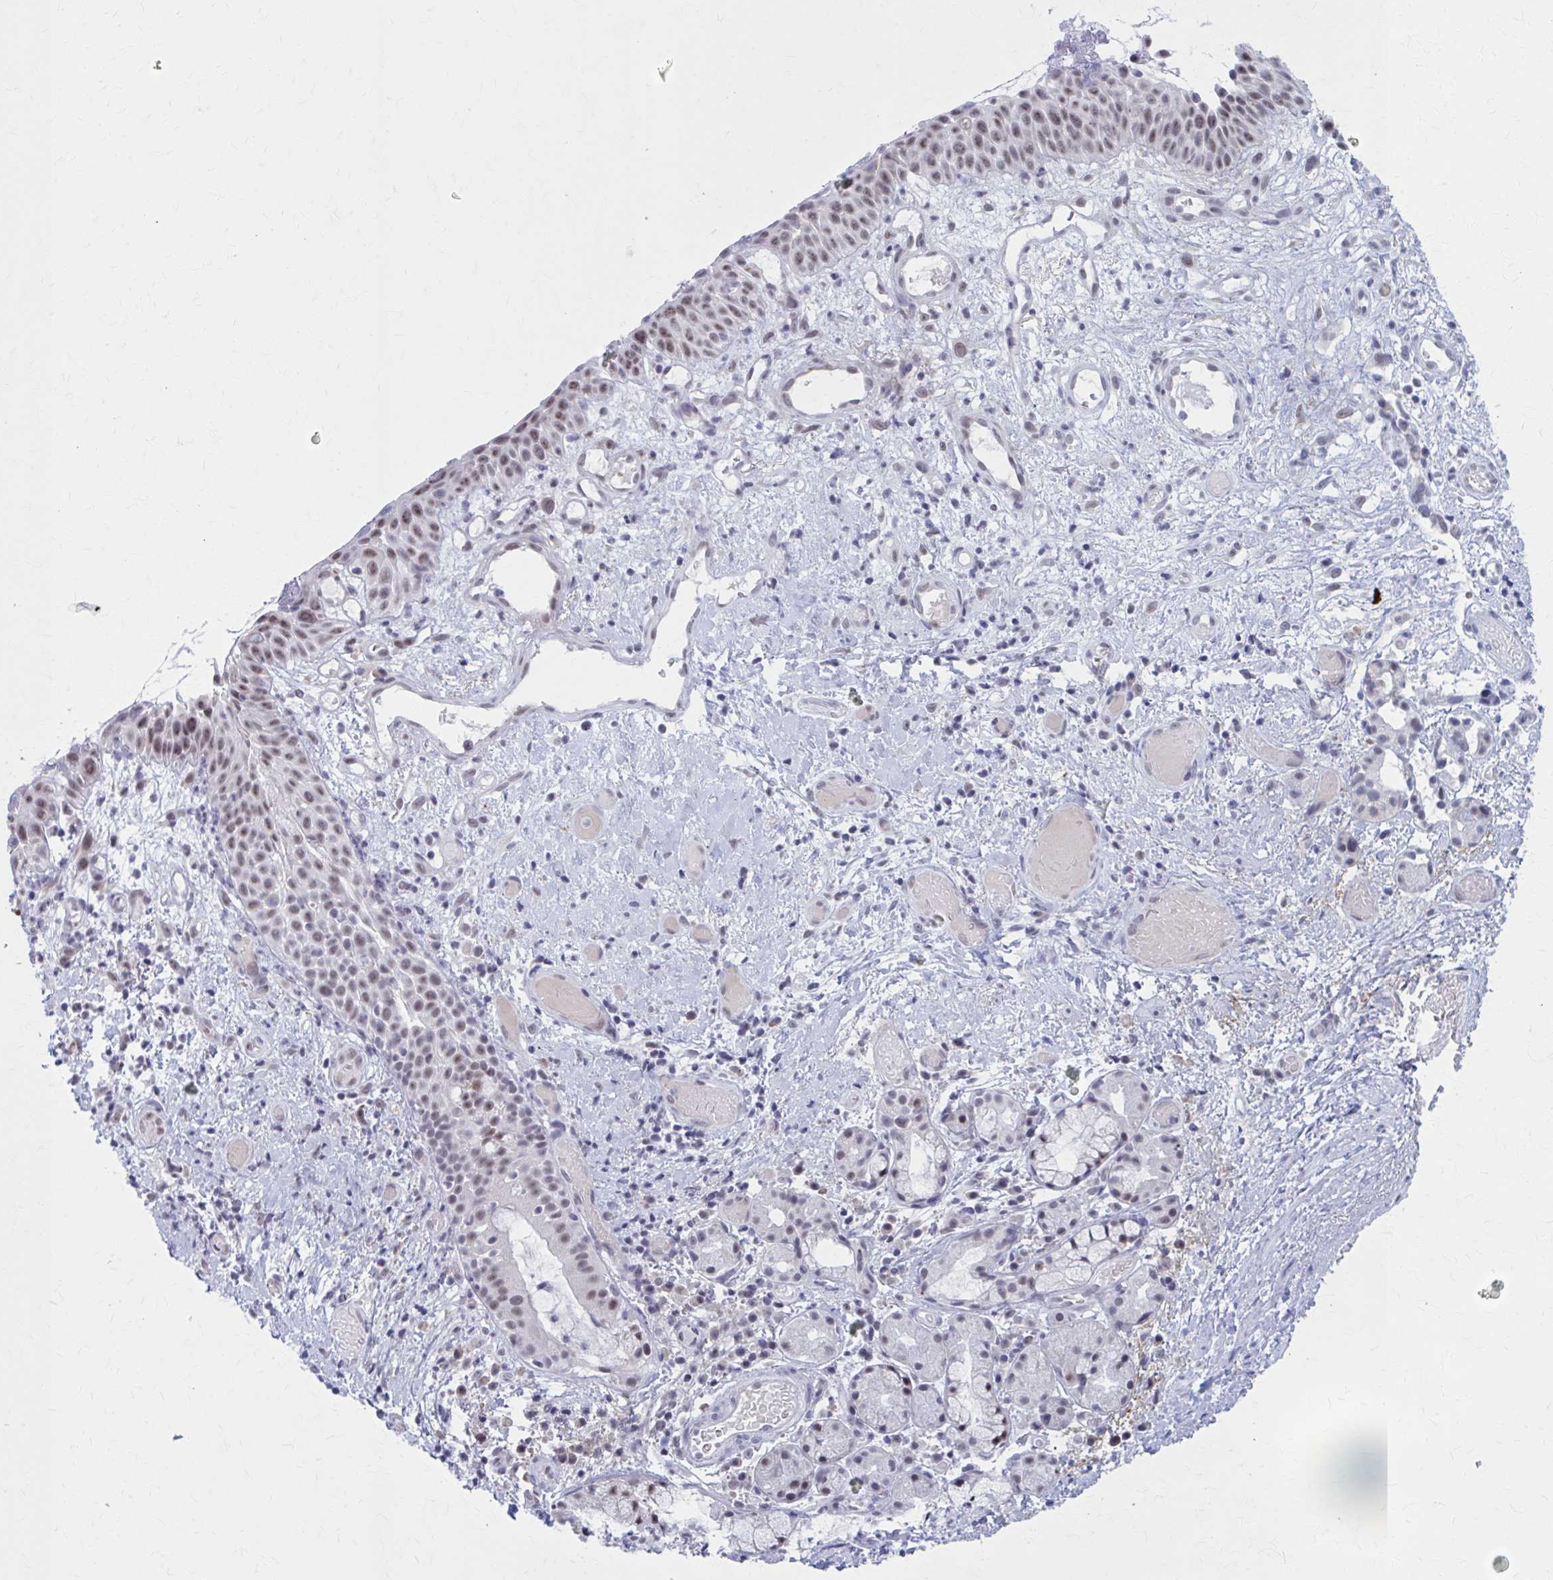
{"staining": {"intensity": "moderate", "quantity": ">75%", "location": "nuclear"}, "tissue": "nasopharynx", "cell_type": "Respiratory epithelial cells", "image_type": "normal", "snomed": [{"axis": "morphology", "description": "Normal tissue, NOS"}, {"axis": "morphology", "description": "Inflammation, NOS"}, {"axis": "topography", "description": "Nasopharynx"}], "caption": "About >75% of respiratory epithelial cells in unremarkable human nasopharynx show moderate nuclear protein staining as visualized by brown immunohistochemical staining.", "gene": "CCDC105", "patient": {"sex": "male", "age": 54}}